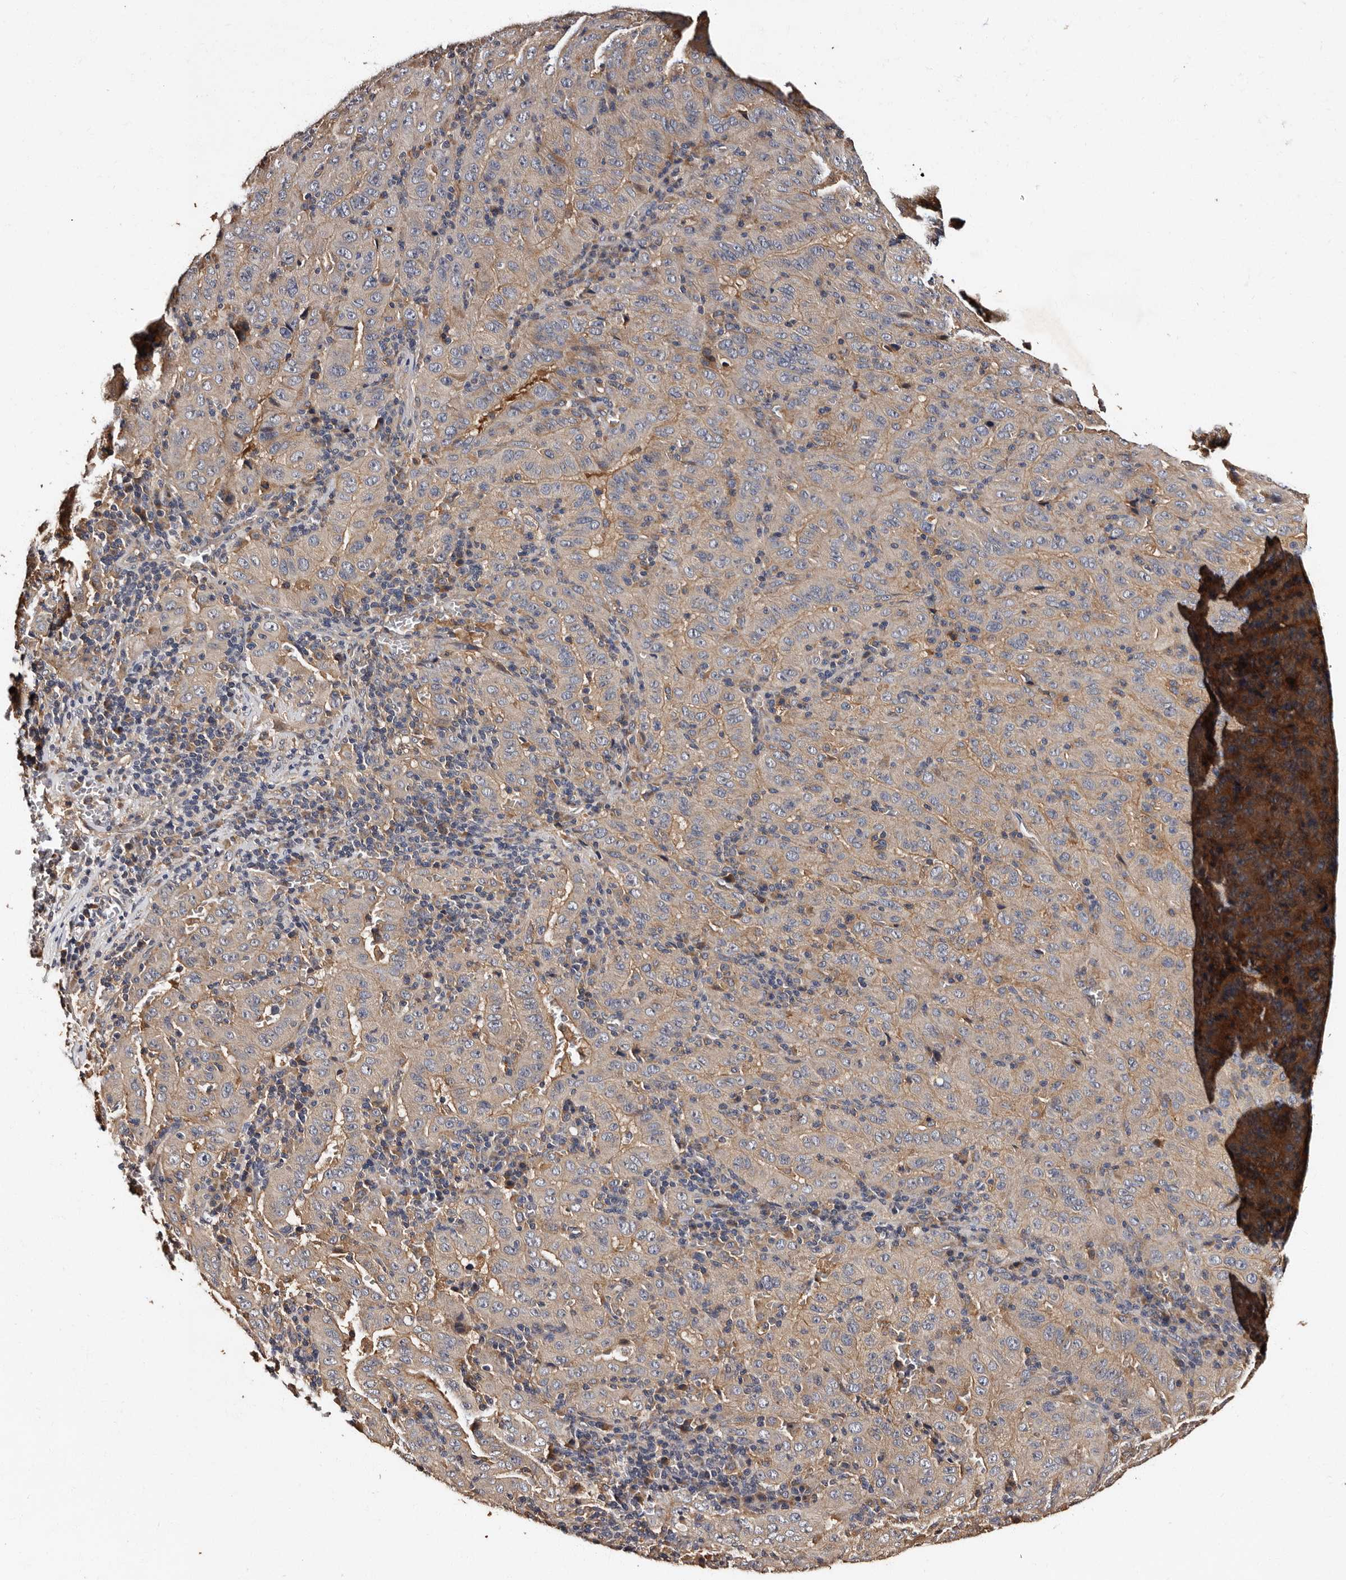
{"staining": {"intensity": "weak", "quantity": "25%-75%", "location": "cytoplasmic/membranous"}, "tissue": "pancreatic cancer", "cell_type": "Tumor cells", "image_type": "cancer", "snomed": [{"axis": "morphology", "description": "Adenocarcinoma, NOS"}, {"axis": "topography", "description": "Pancreas"}], "caption": "Pancreatic adenocarcinoma stained for a protein (brown) shows weak cytoplasmic/membranous positive positivity in about 25%-75% of tumor cells.", "gene": "ADCK5", "patient": {"sex": "male", "age": 63}}